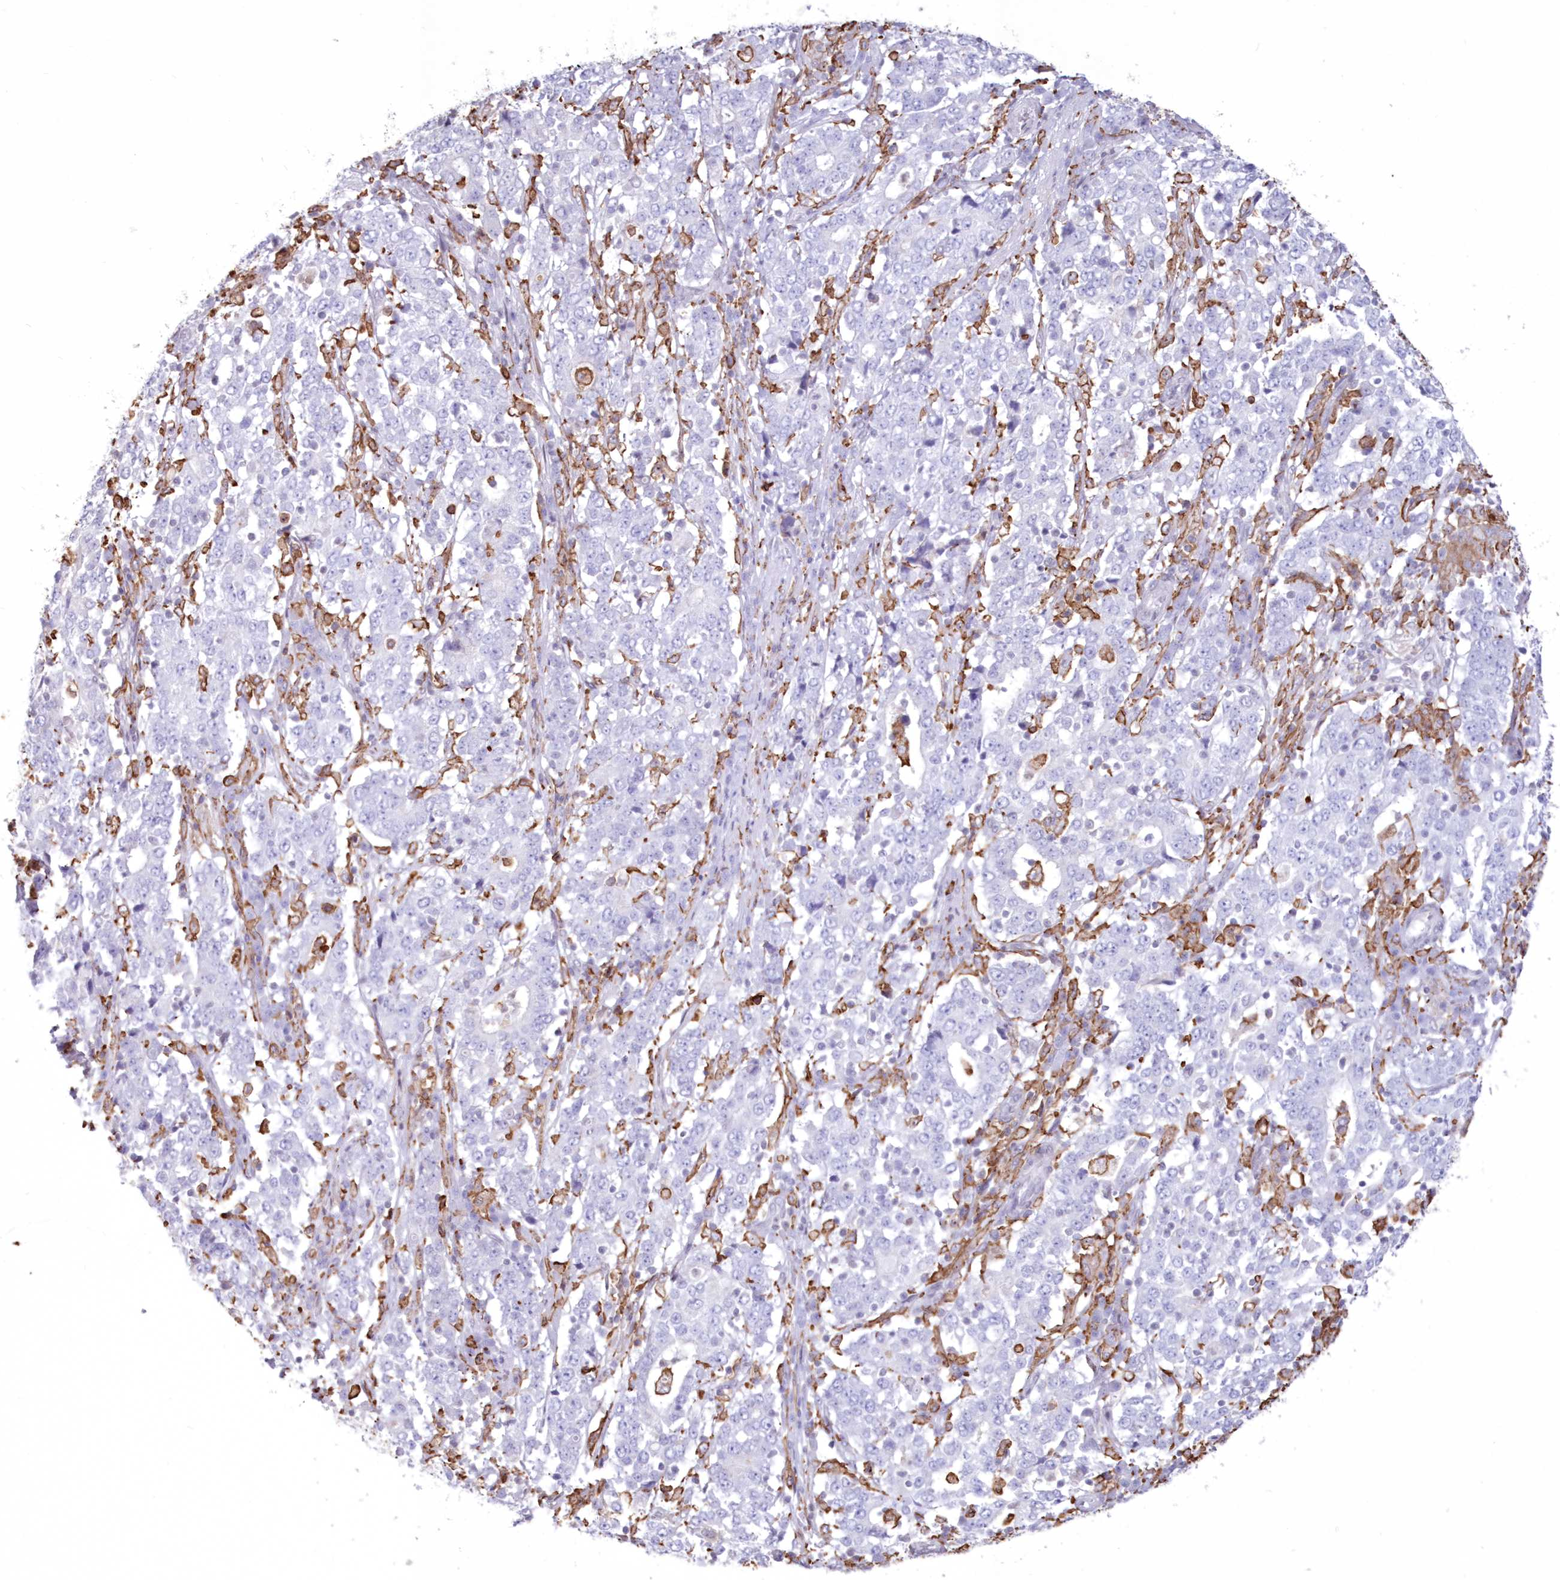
{"staining": {"intensity": "negative", "quantity": "none", "location": "none"}, "tissue": "stomach cancer", "cell_type": "Tumor cells", "image_type": "cancer", "snomed": [{"axis": "morphology", "description": "Adenocarcinoma, NOS"}, {"axis": "topography", "description": "Stomach"}], "caption": "Immunohistochemistry (IHC) image of stomach cancer (adenocarcinoma) stained for a protein (brown), which reveals no expression in tumor cells.", "gene": "C11orf1", "patient": {"sex": "male", "age": 59}}